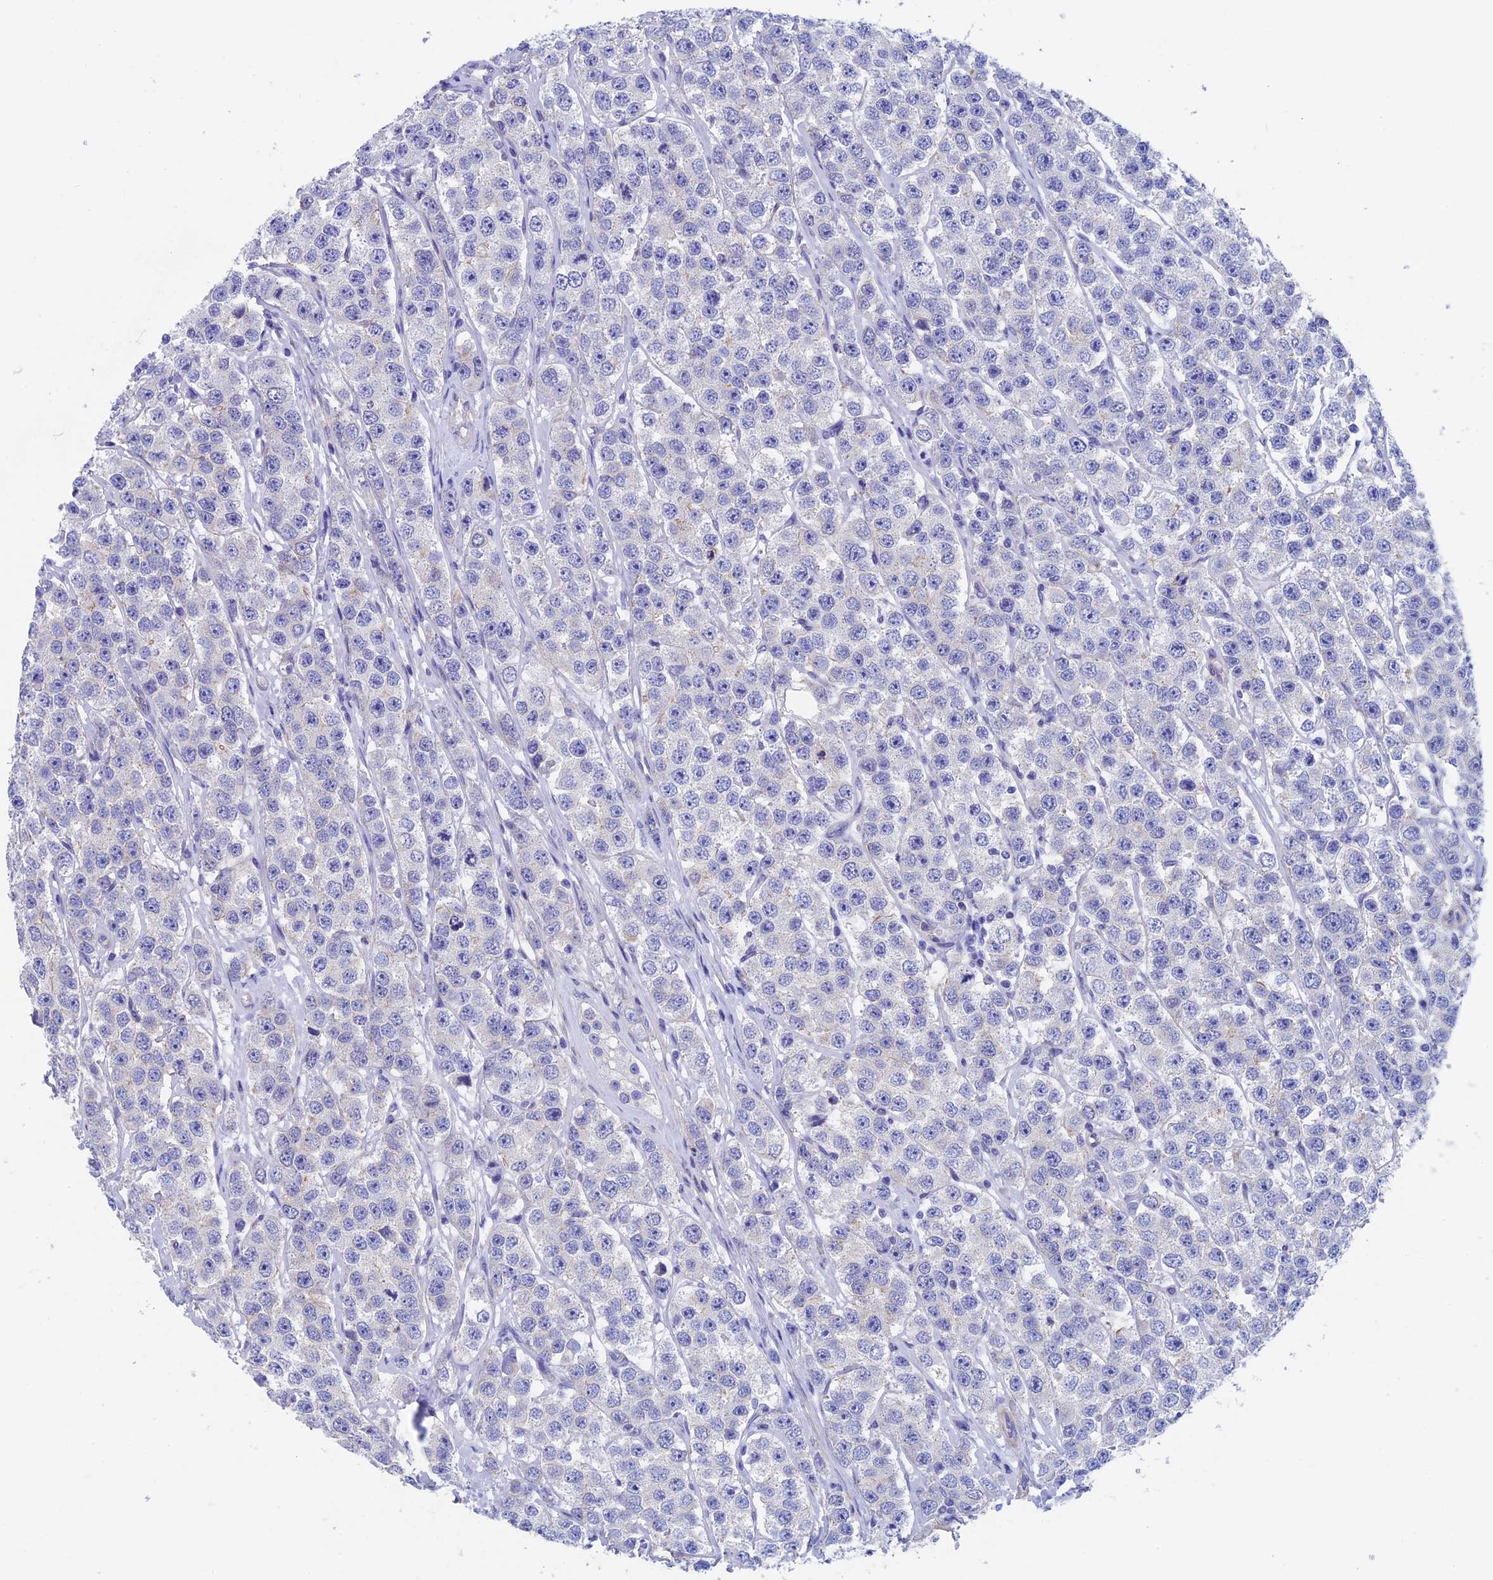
{"staining": {"intensity": "negative", "quantity": "none", "location": "none"}, "tissue": "testis cancer", "cell_type": "Tumor cells", "image_type": "cancer", "snomed": [{"axis": "morphology", "description": "Seminoma, NOS"}, {"axis": "topography", "description": "Testis"}], "caption": "Image shows no protein staining in tumor cells of testis cancer (seminoma) tissue. The staining is performed using DAB brown chromogen with nuclei counter-stained in using hematoxylin.", "gene": "ADH7", "patient": {"sex": "male", "age": 28}}